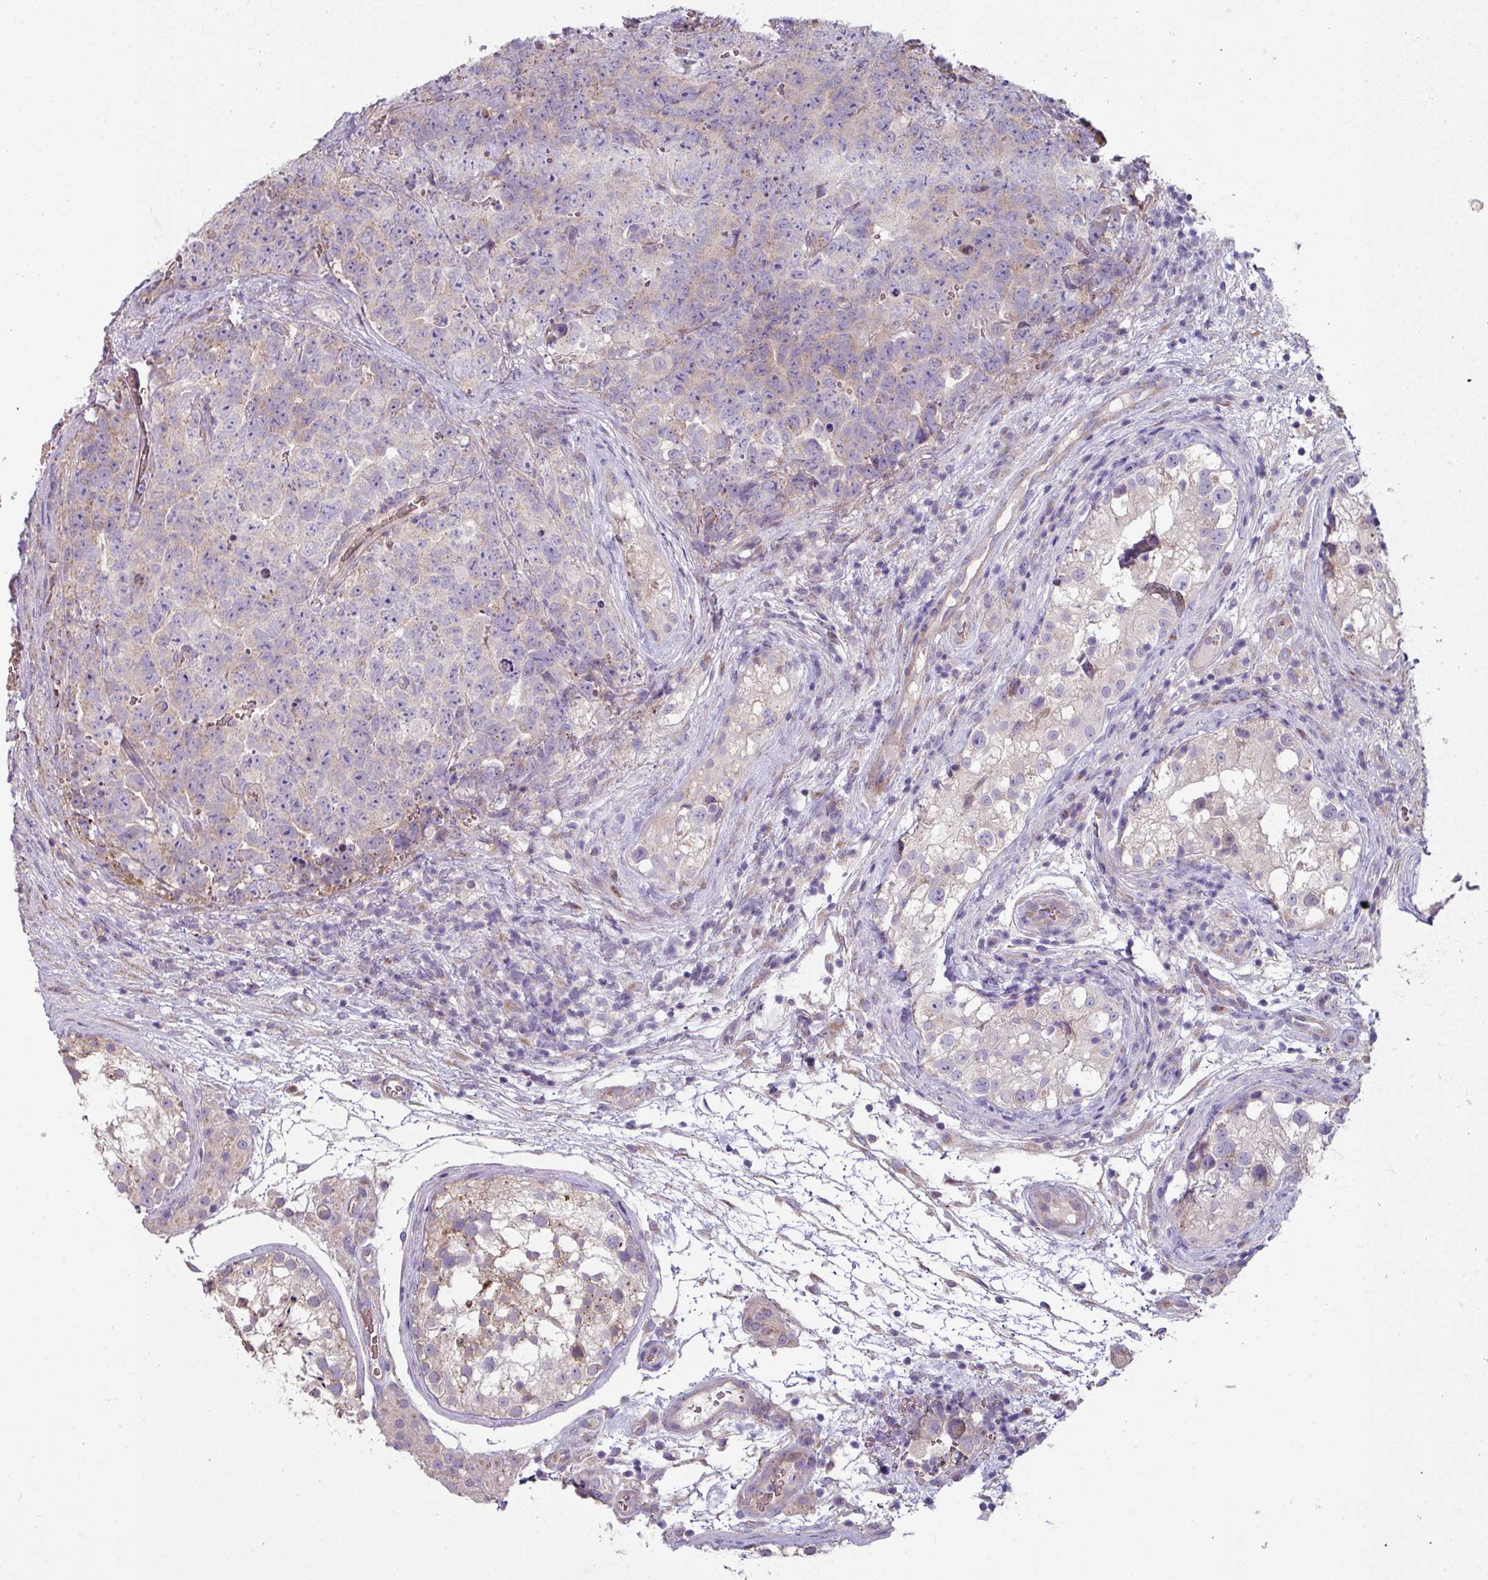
{"staining": {"intensity": "negative", "quantity": "none", "location": "none"}, "tissue": "testis cancer", "cell_type": "Tumor cells", "image_type": "cancer", "snomed": [{"axis": "morphology", "description": "Seminoma, NOS"}, {"axis": "morphology", "description": "Teratoma, malignant, NOS"}, {"axis": "topography", "description": "Testis"}], "caption": "This is a histopathology image of immunohistochemistry (IHC) staining of testis cancer (seminoma), which shows no expression in tumor cells.", "gene": "LRRC9", "patient": {"sex": "male", "age": 34}}